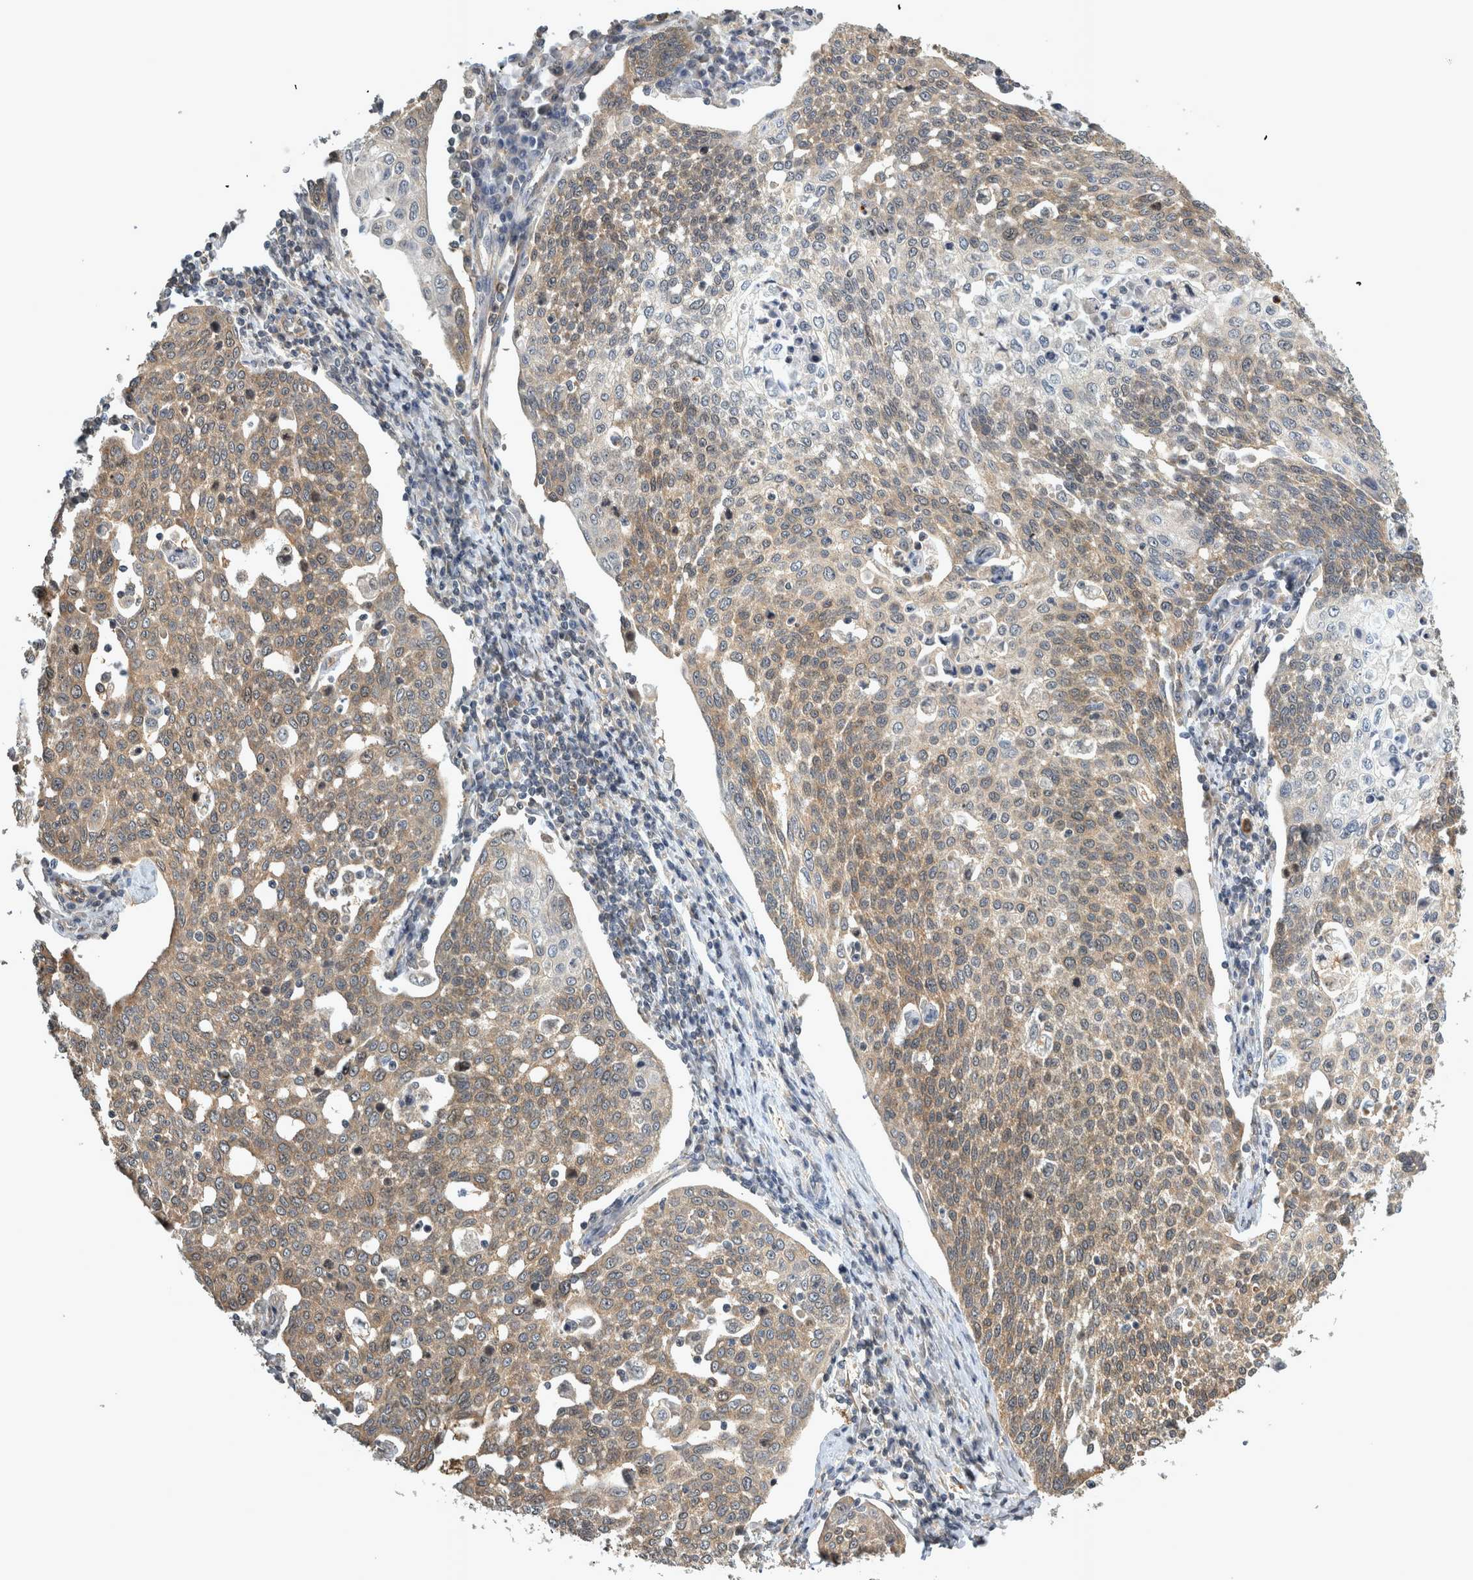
{"staining": {"intensity": "weak", "quantity": ">75%", "location": "cytoplasmic/membranous"}, "tissue": "cervical cancer", "cell_type": "Tumor cells", "image_type": "cancer", "snomed": [{"axis": "morphology", "description": "Squamous cell carcinoma, NOS"}, {"axis": "topography", "description": "Cervix"}], "caption": "Immunohistochemistry staining of squamous cell carcinoma (cervical), which displays low levels of weak cytoplasmic/membranous staining in approximately >75% of tumor cells indicating weak cytoplasmic/membranous protein staining. The staining was performed using DAB (3,3'-diaminobenzidine) (brown) for protein detection and nuclei were counterstained in hematoxylin (blue).", "gene": "TRMT61B", "patient": {"sex": "female", "age": 34}}